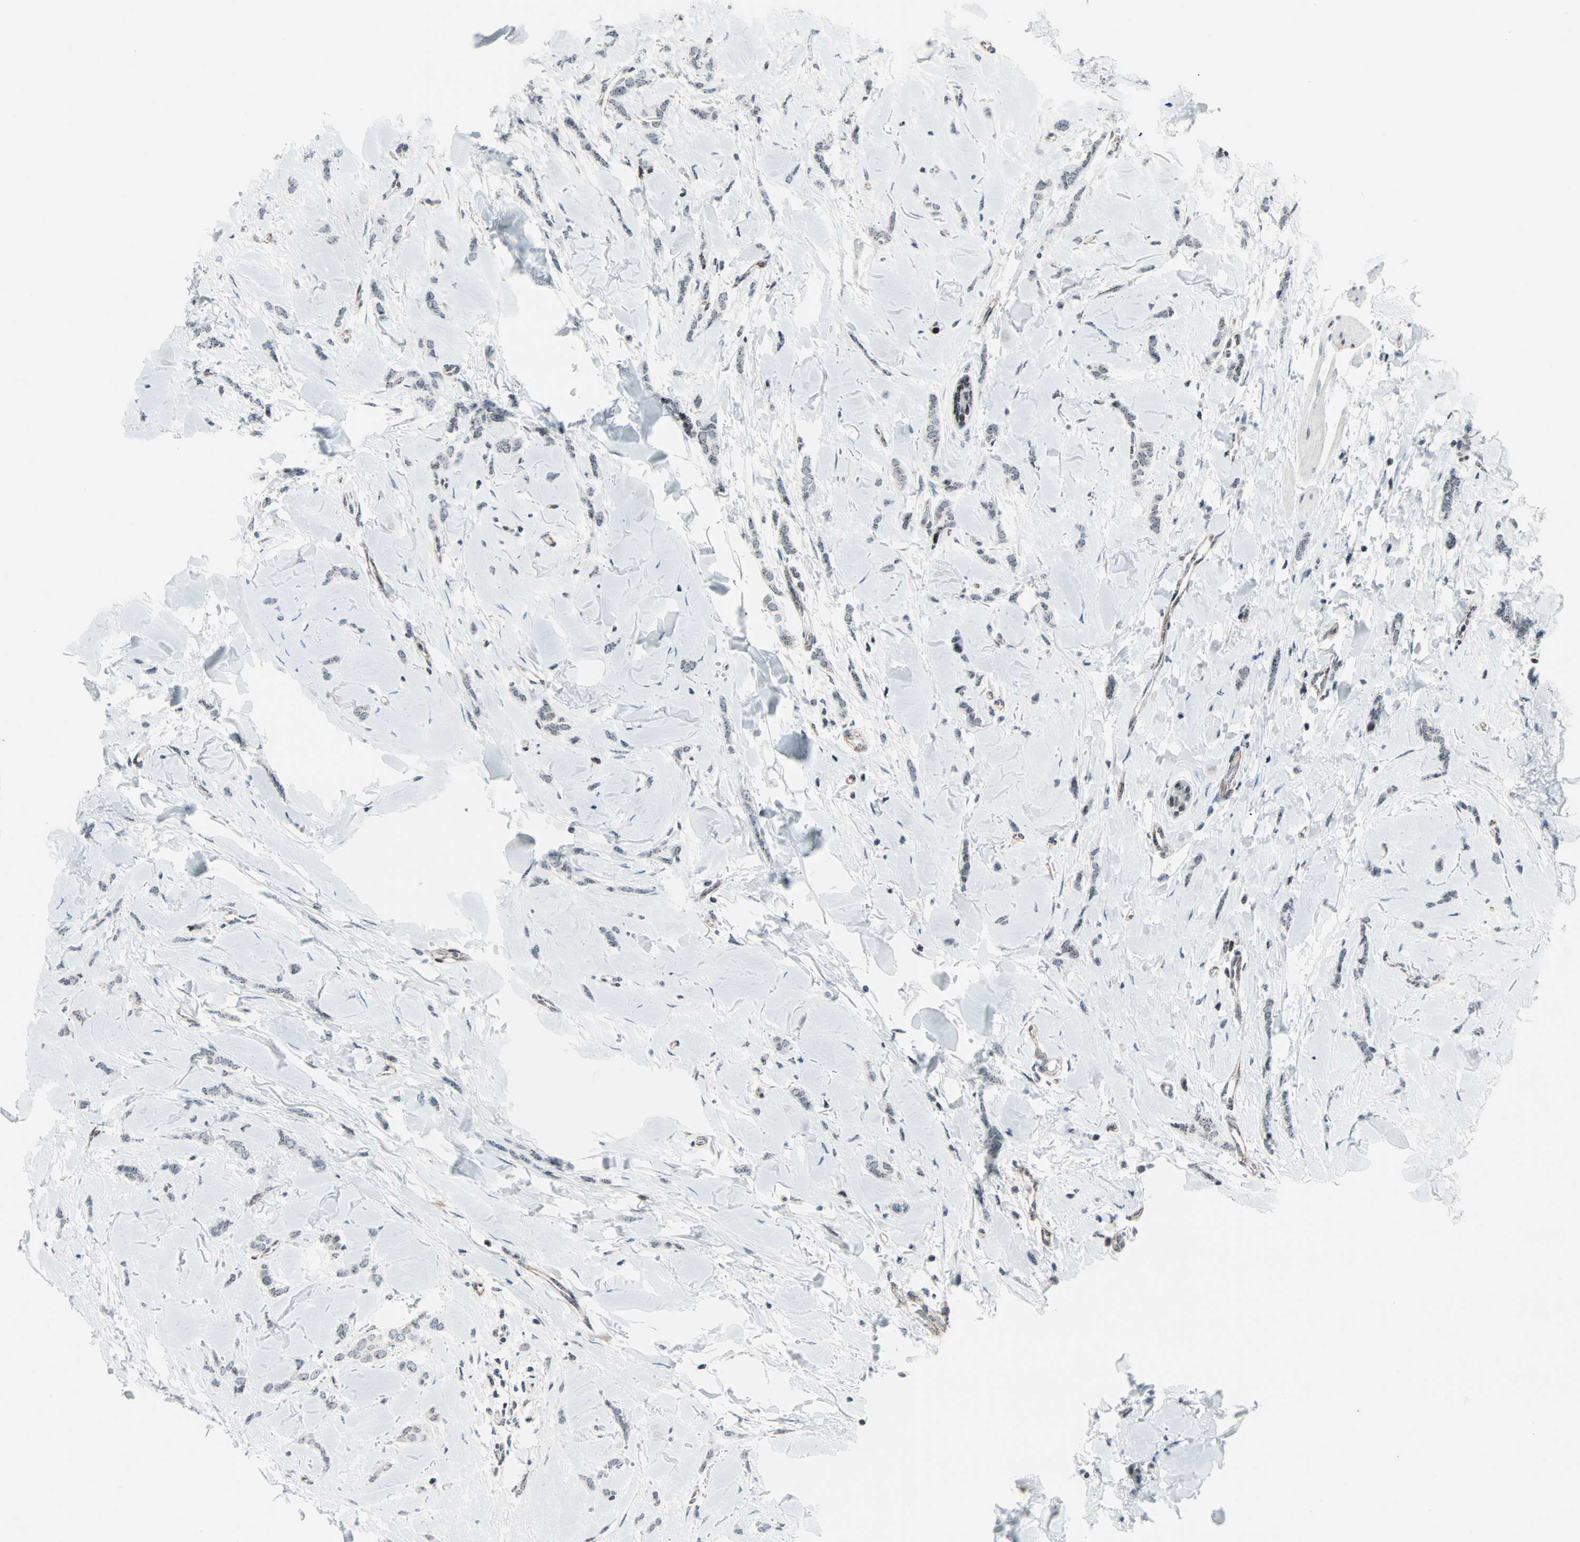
{"staining": {"intensity": "weak", "quantity": "25%-75%", "location": "nuclear"}, "tissue": "breast cancer", "cell_type": "Tumor cells", "image_type": "cancer", "snomed": [{"axis": "morphology", "description": "Lobular carcinoma"}, {"axis": "topography", "description": "Skin"}, {"axis": "topography", "description": "Breast"}], "caption": "Immunohistochemistry (IHC) (DAB) staining of lobular carcinoma (breast) shows weak nuclear protein staining in approximately 25%-75% of tumor cells. (DAB IHC with brightfield microscopy, high magnification).", "gene": "CENPA", "patient": {"sex": "female", "age": 46}}